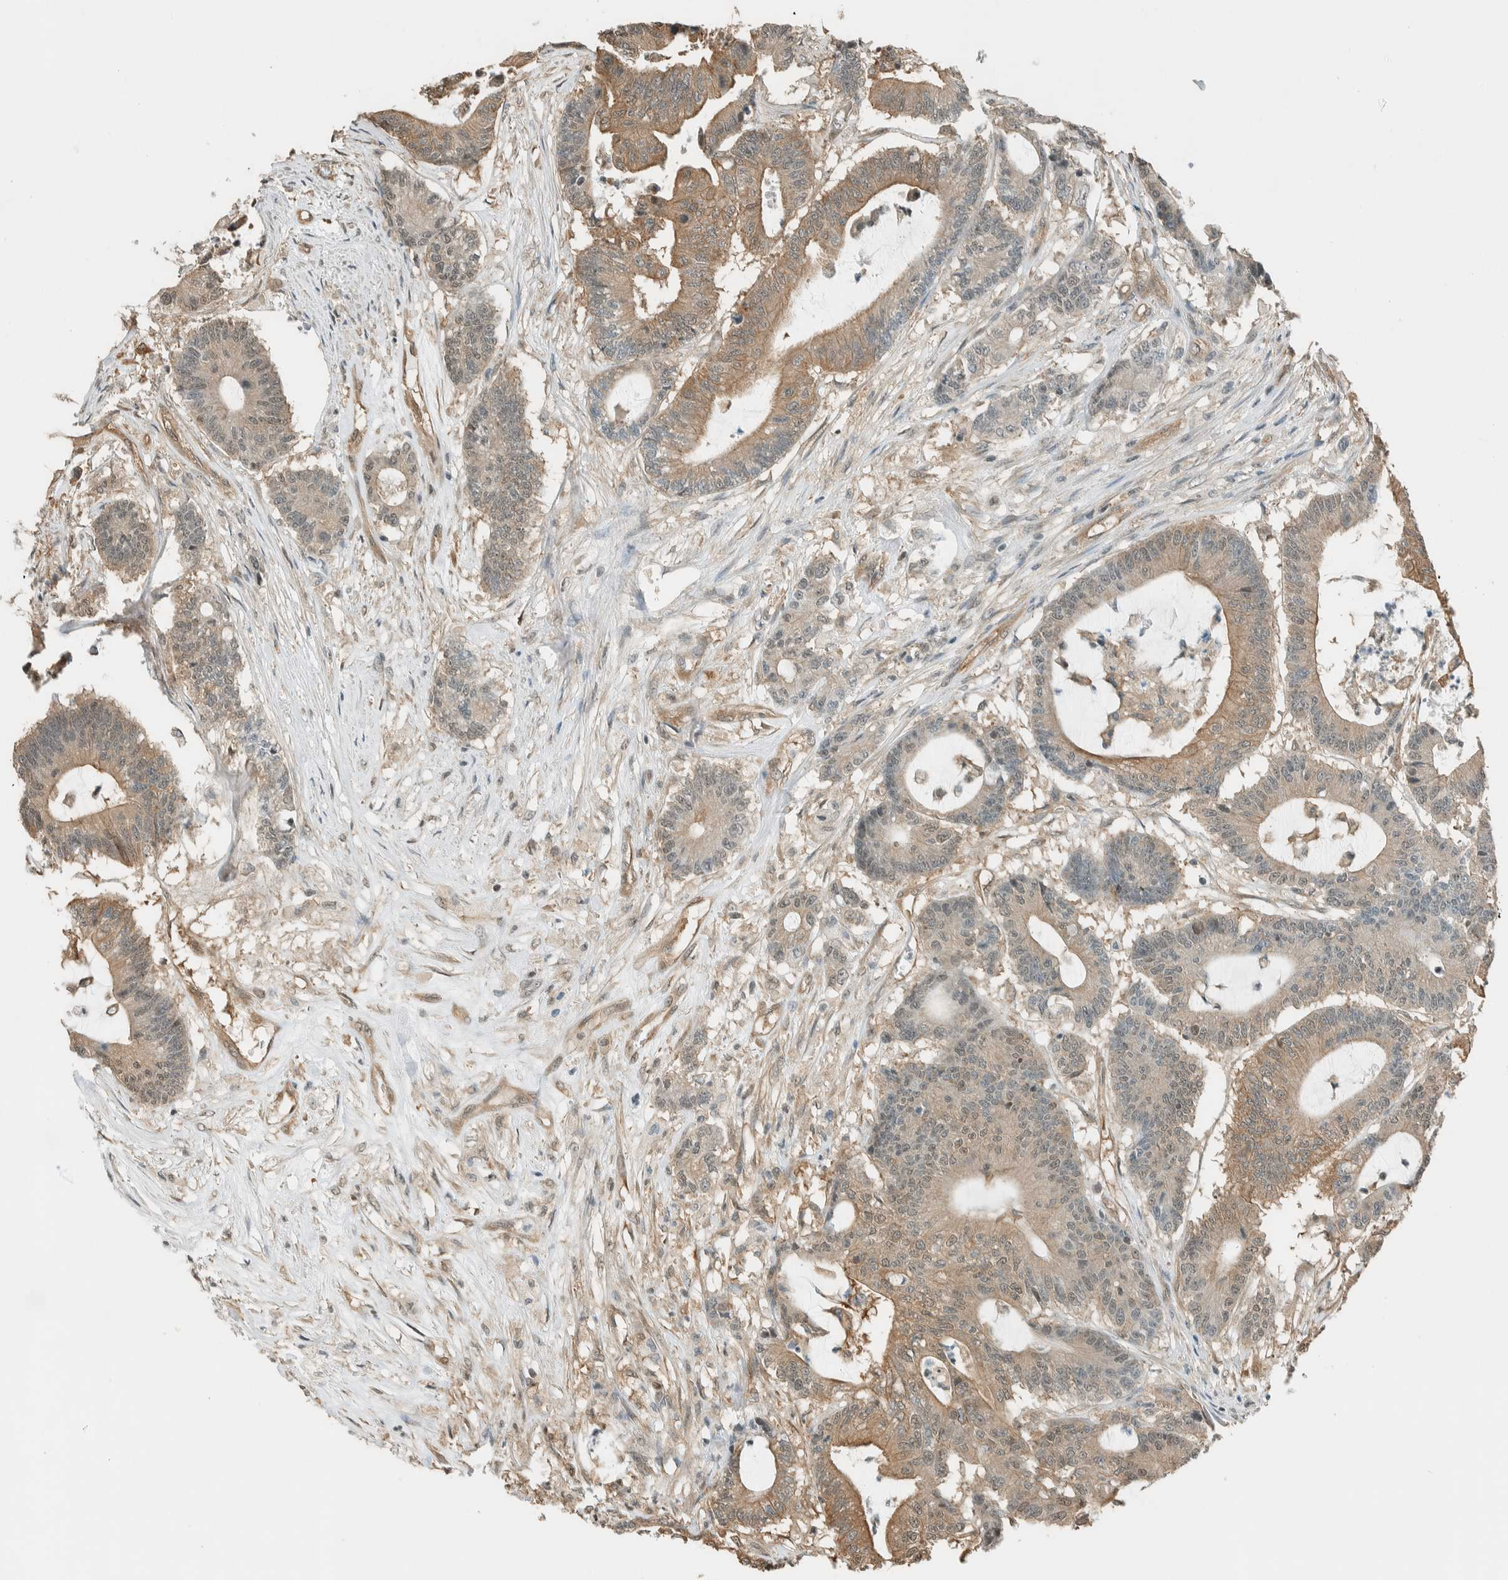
{"staining": {"intensity": "moderate", "quantity": "<25%", "location": "cytoplasmic/membranous"}, "tissue": "colorectal cancer", "cell_type": "Tumor cells", "image_type": "cancer", "snomed": [{"axis": "morphology", "description": "Adenocarcinoma, NOS"}, {"axis": "topography", "description": "Colon"}], "caption": "Immunohistochemical staining of human colorectal adenocarcinoma displays low levels of moderate cytoplasmic/membranous protein expression in about <25% of tumor cells.", "gene": "NIBAN2", "patient": {"sex": "female", "age": 84}}